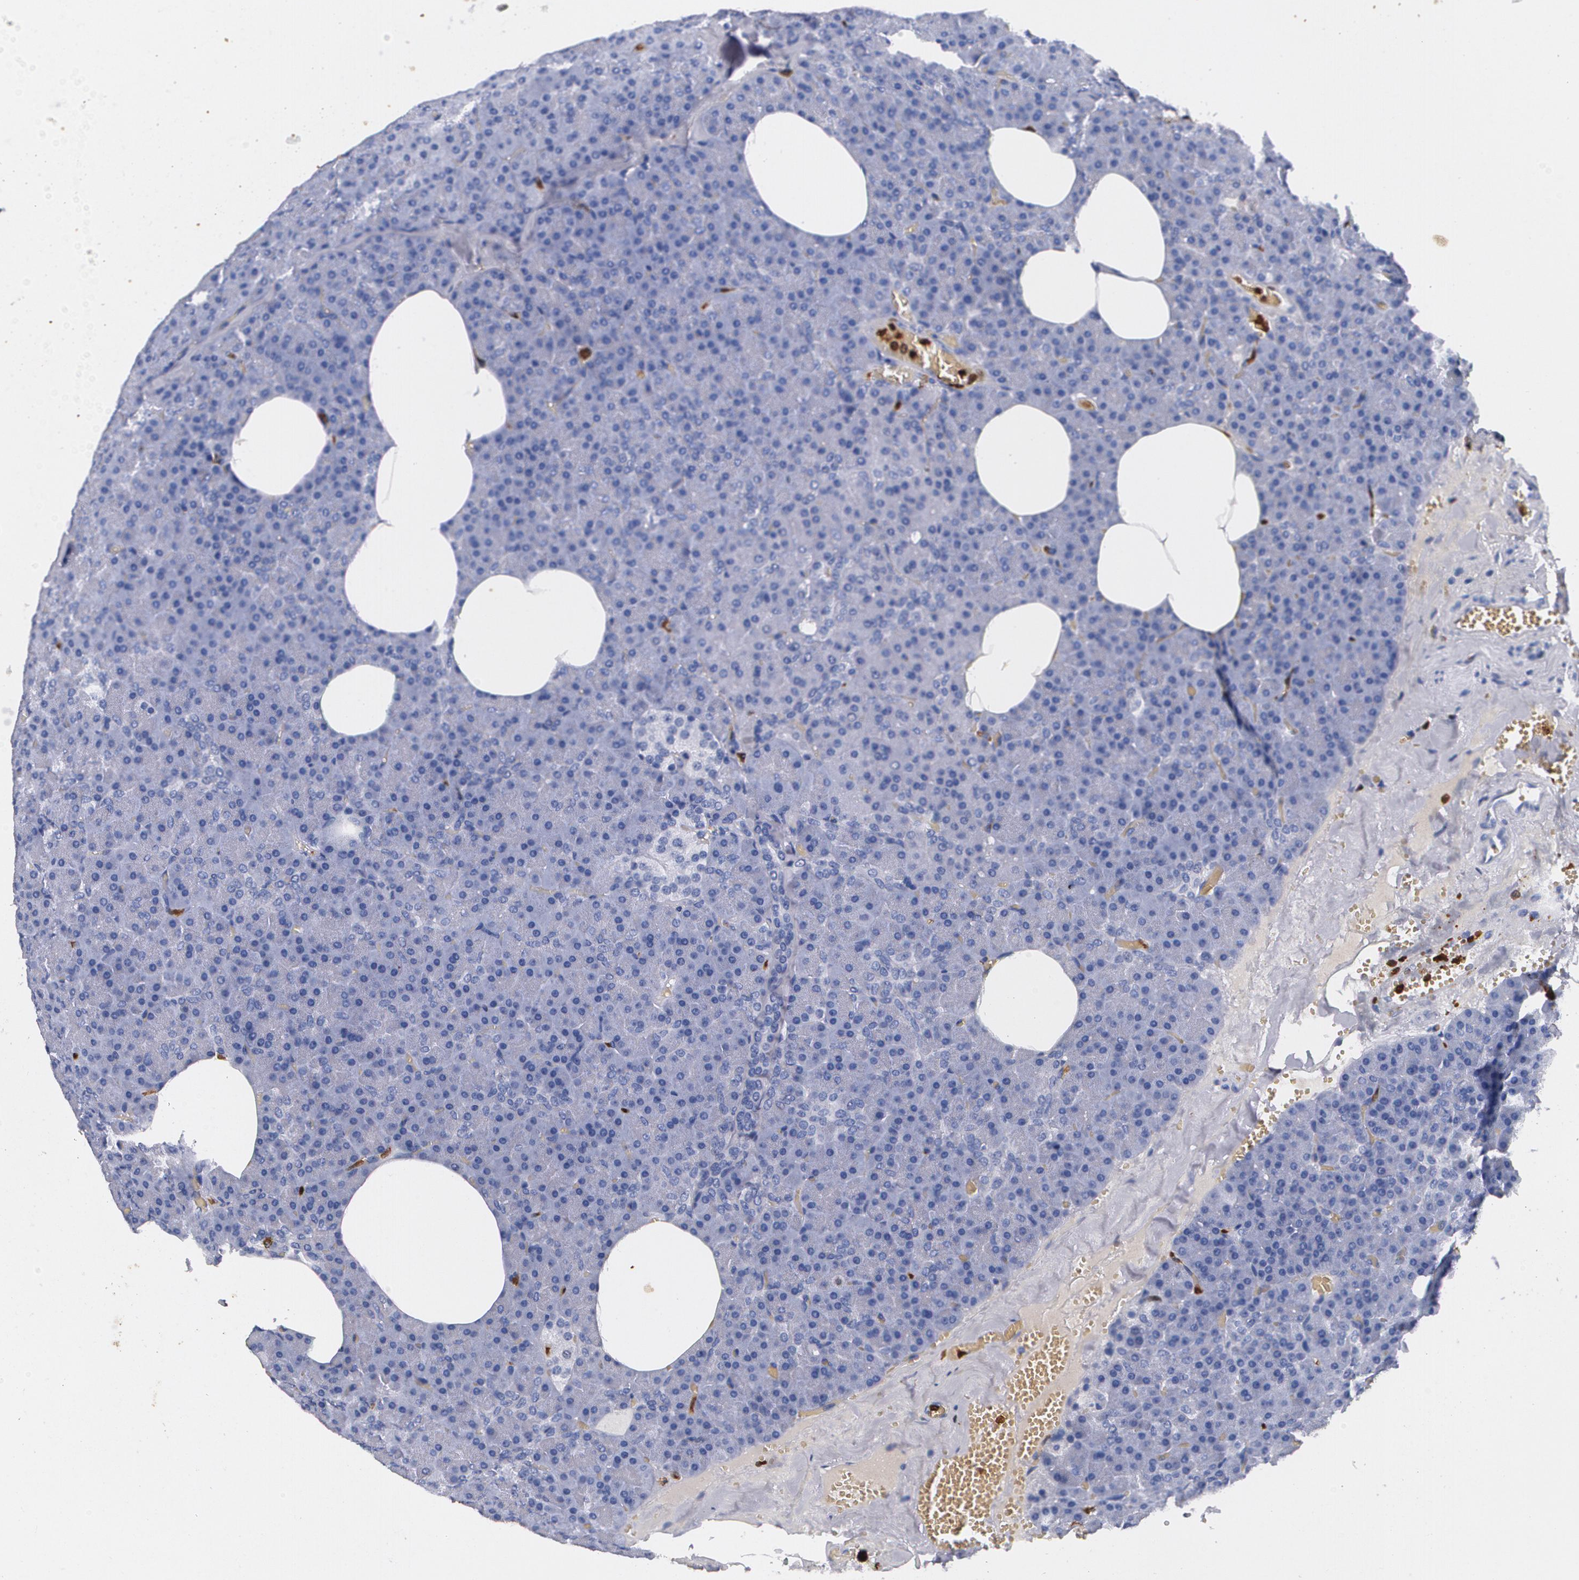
{"staining": {"intensity": "negative", "quantity": "none", "location": "none"}, "tissue": "pancreas", "cell_type": "Exocrine glandular cells", "image_type": "normal", "snomed": [{"axis": "morphology", "description": "Normal tissue, NOS"}, {"axis": "topography", "description": "Pancreas"}], "caption": "An immunohistochemistry (IHC) photomicrograph of unremarkable pancreas is shown. There is no staining in exocrine glandular cells of pancreas.", "gene": "S100A8", "patient": {"sex": "female", "age": 35}}